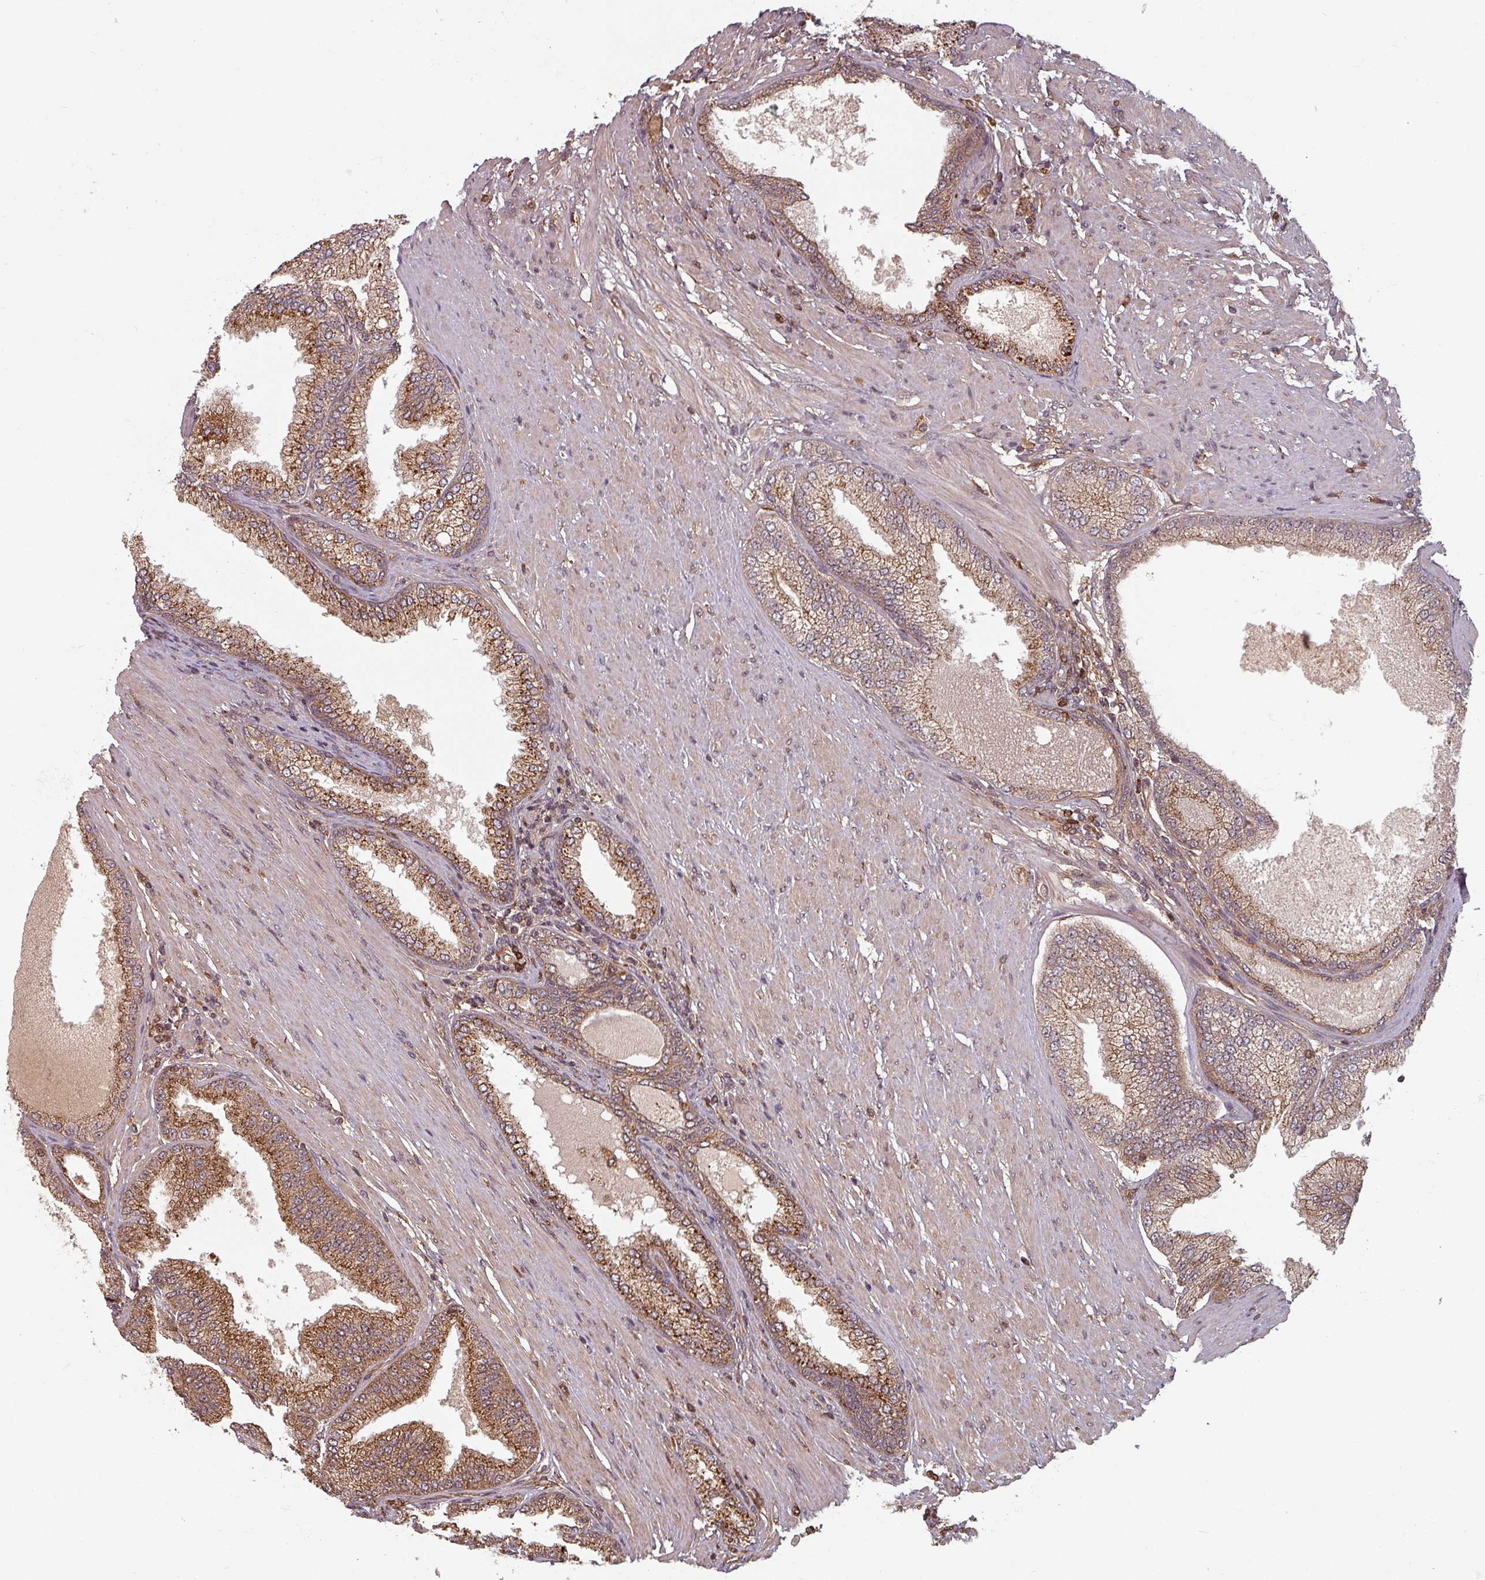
{"staining": {"intensity": "moderate", "quantity": ">75%", "location": "cytoplasmic/membranous"}, "tissue": "prostate cancer", "cell_type": "Tumor cells", "image_type": "cancer", "snomed": [{"axis": "morphology", "description": "Adenocarcinoma, High grade"}, {"axis": "topography", "description": "Prostate"}], "caption": "Approximately >75% of tumor cells in prostate cancer (adenocarcinoma (high-grade)) reveal moderate cytoplasmic/membranous protein positivity as visualized by brown immunohistochemical staining.", "gene": "EID1", "patient": {"sex": "male", "age": 71}}